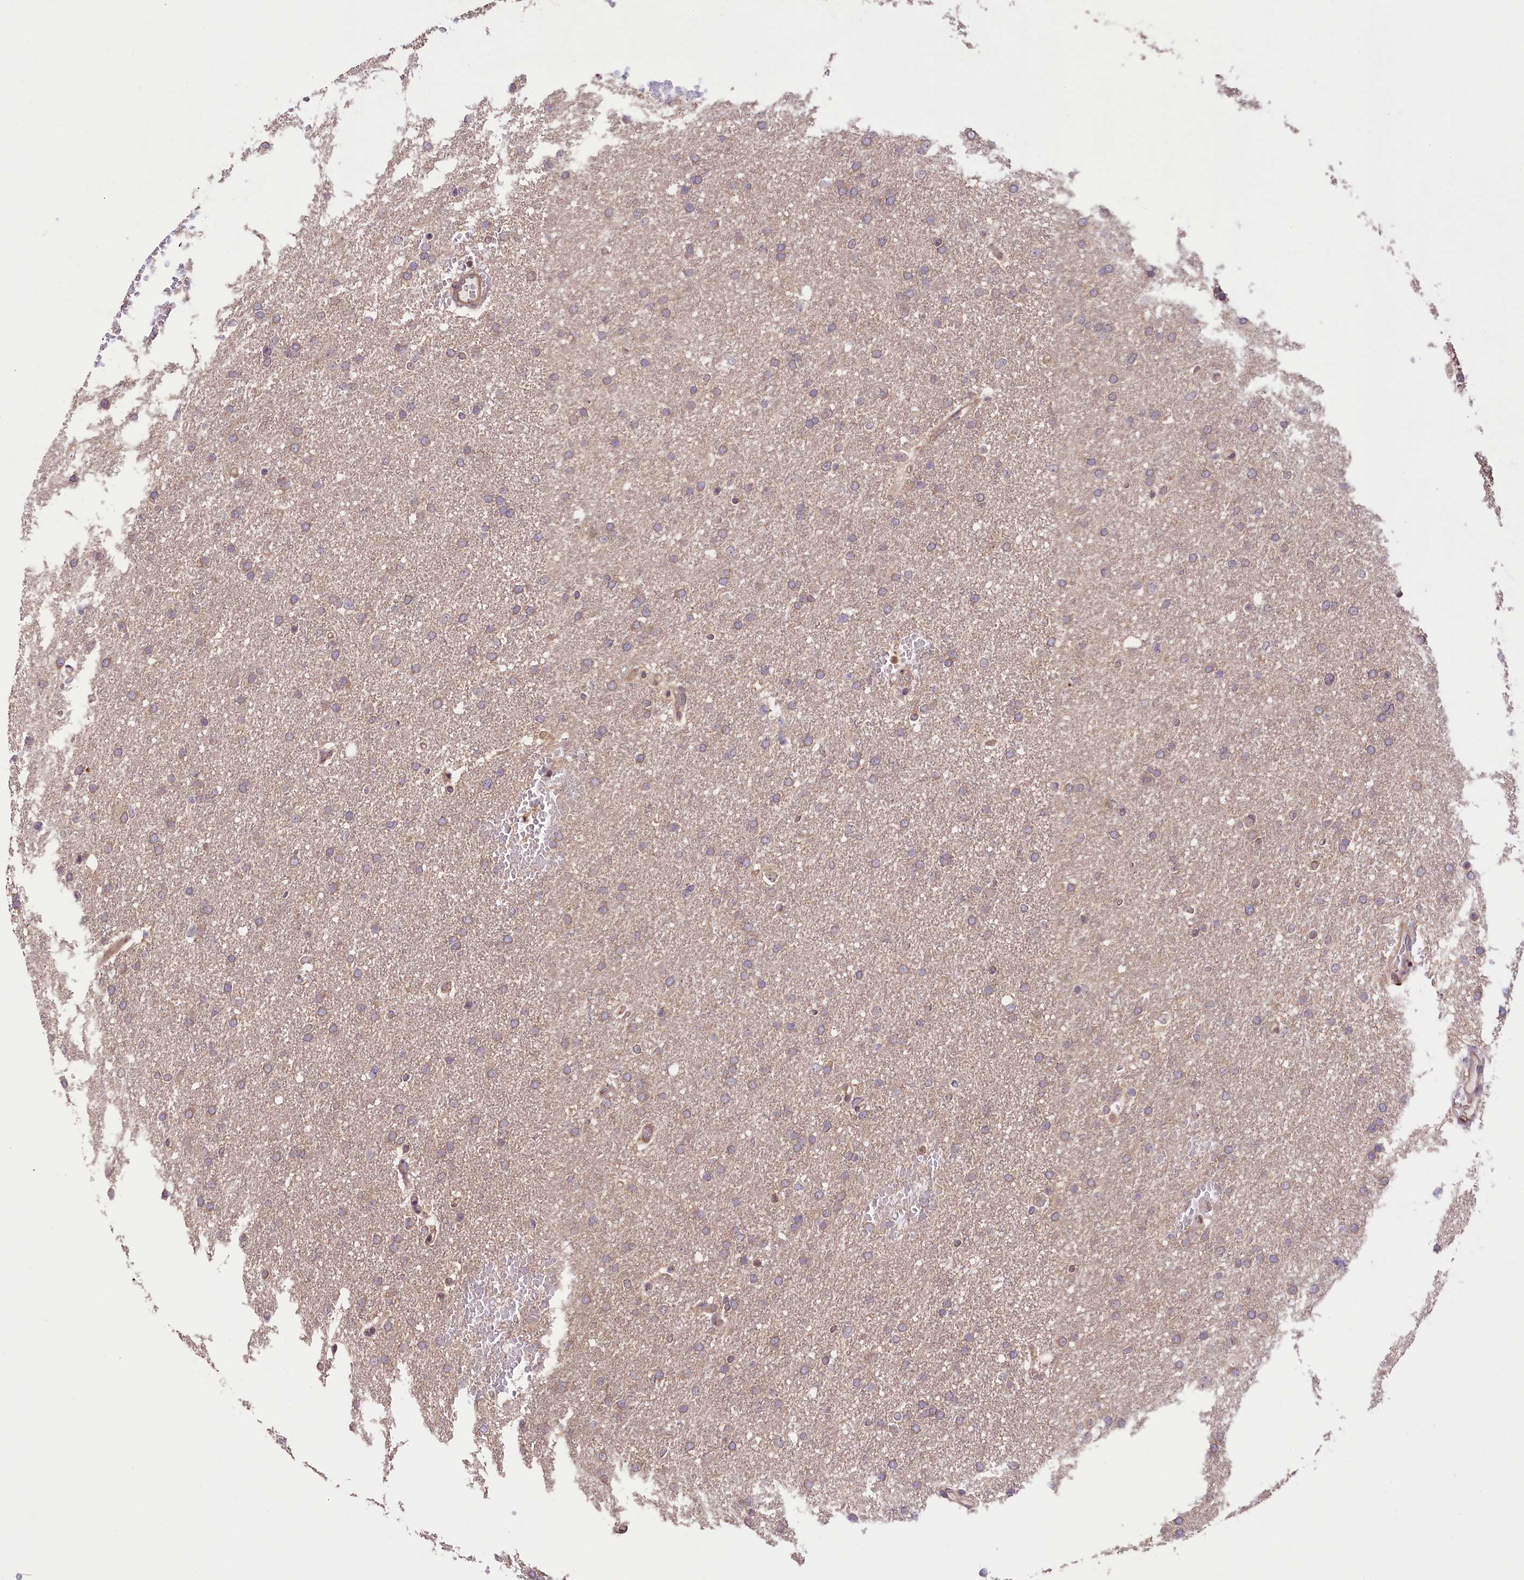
{"staining": {"intensity": "negative", "quantity": "none", "location": "none"}, "tissue": "glioma", "cell_type": "Tumor cells", "image_type": "cancer", "snomed": [{"axis": "morphology", "description": "Glioma, malignant, High grade"}, {"axis": "topography", "description": "Cerebral cortex"}], "caption": "Protein analysis of malignant glioma (high-grade) exhibits no significant positivity in tumor cells.", "gene": "RIC8A", "patient": {"sex": "female", "age": 36}}